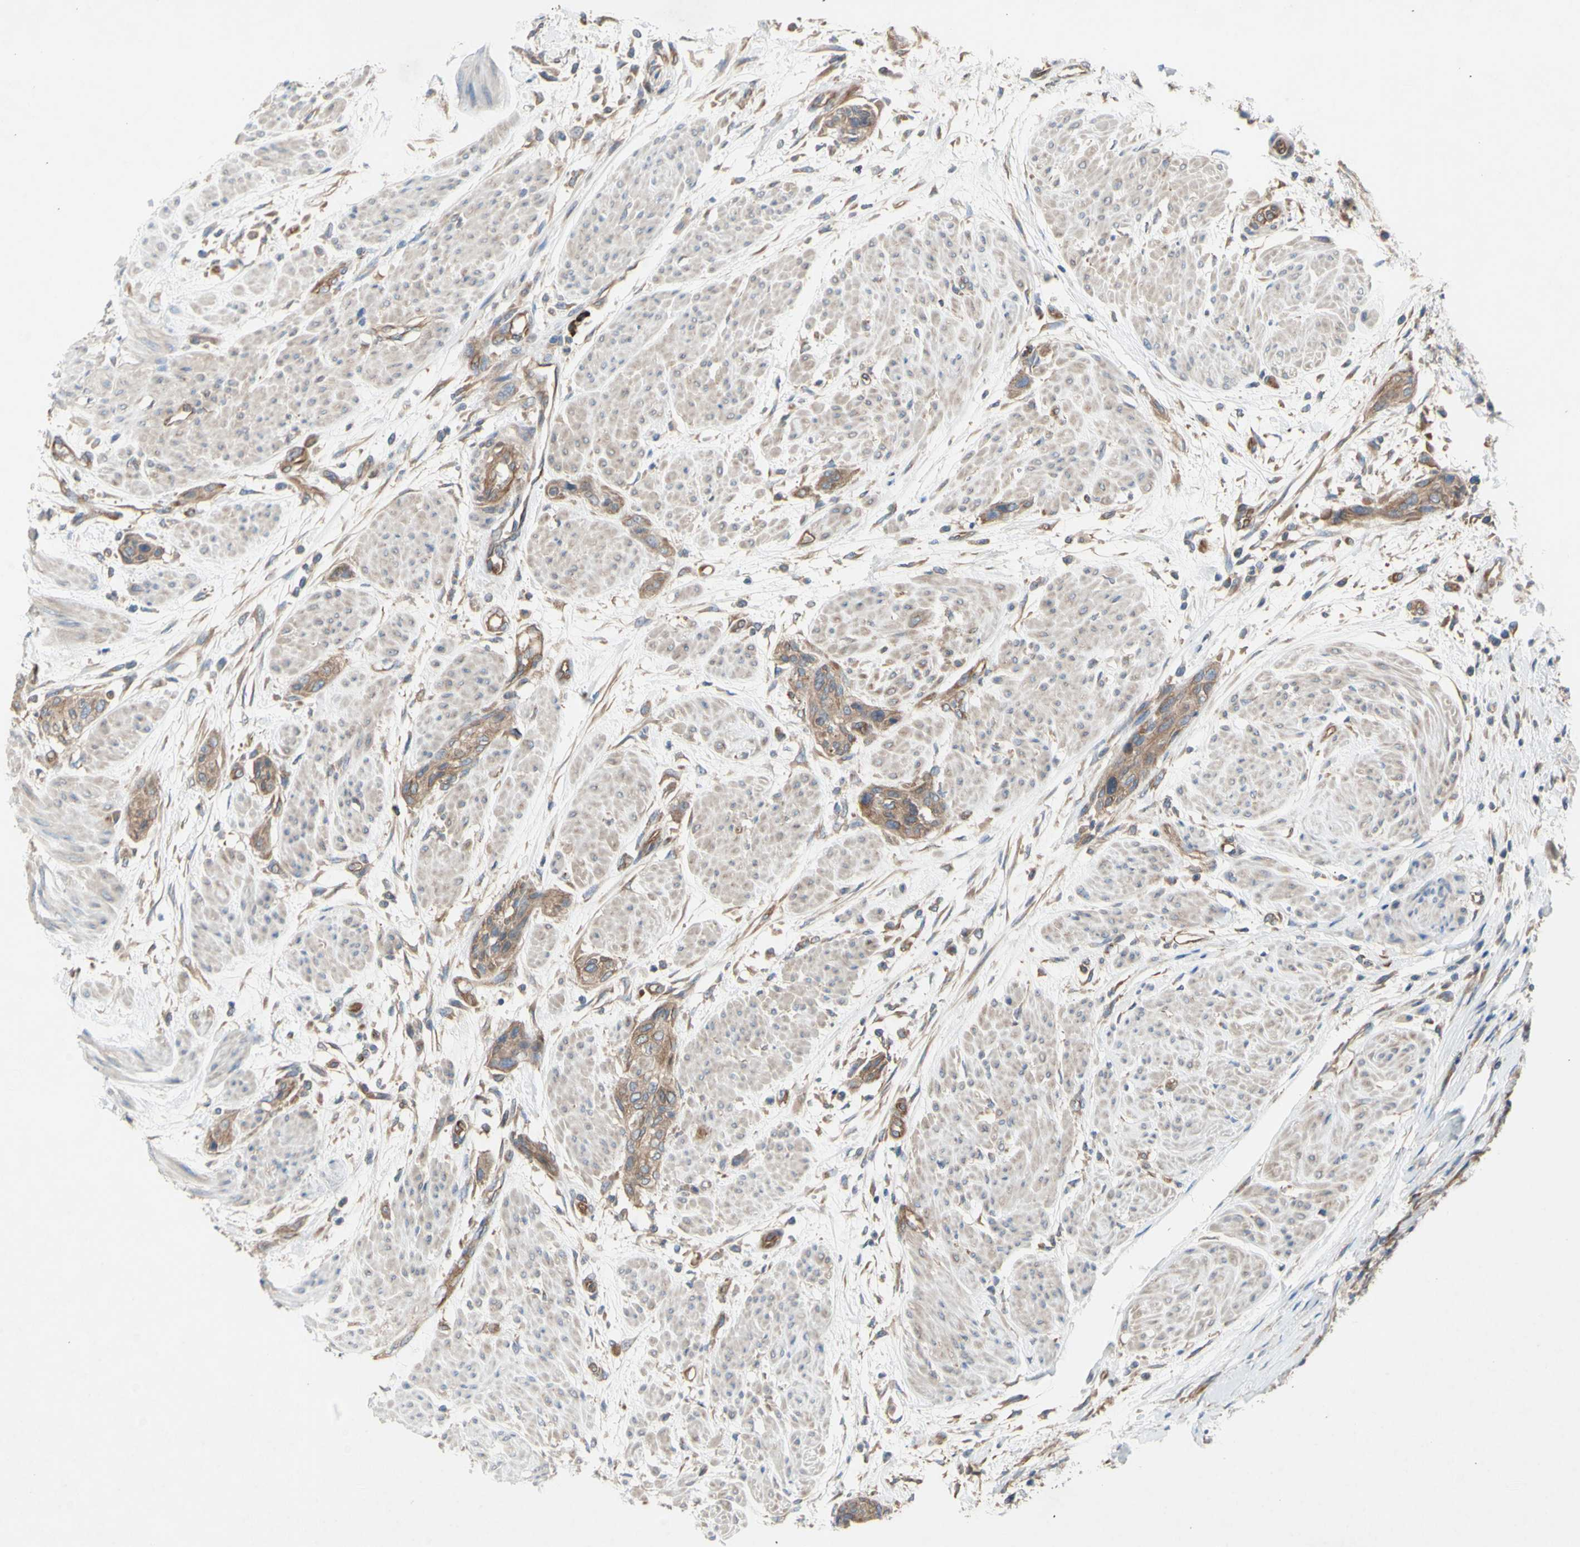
{"staining": {"intensity": "moderate", "quantity": ">75%", "location": "cytoplasmic/membranous"}, "tissue": "urothelial cancer", "cell_type": "Tumor cells", "image_type": "cancer", "snomed": [{"axis": "morphology", "description": "Urothelial carcinoma, High grade"}, {"axis": "topography", "description": "Urinary bladder"}], "caption": "Urothelial cancer stained with DAB (3,3'-diaminobenzidine) IHC demonstrates medium levels of moderate cytoplasmic/membranous expression in approximately >75% of tumor cells. (DAB (3,3'-diaminobenzidine) IHC with brightfield microscopy, high magnification).", "gene": "KLC1", "patient": {"sex": "male", "age": 35}}